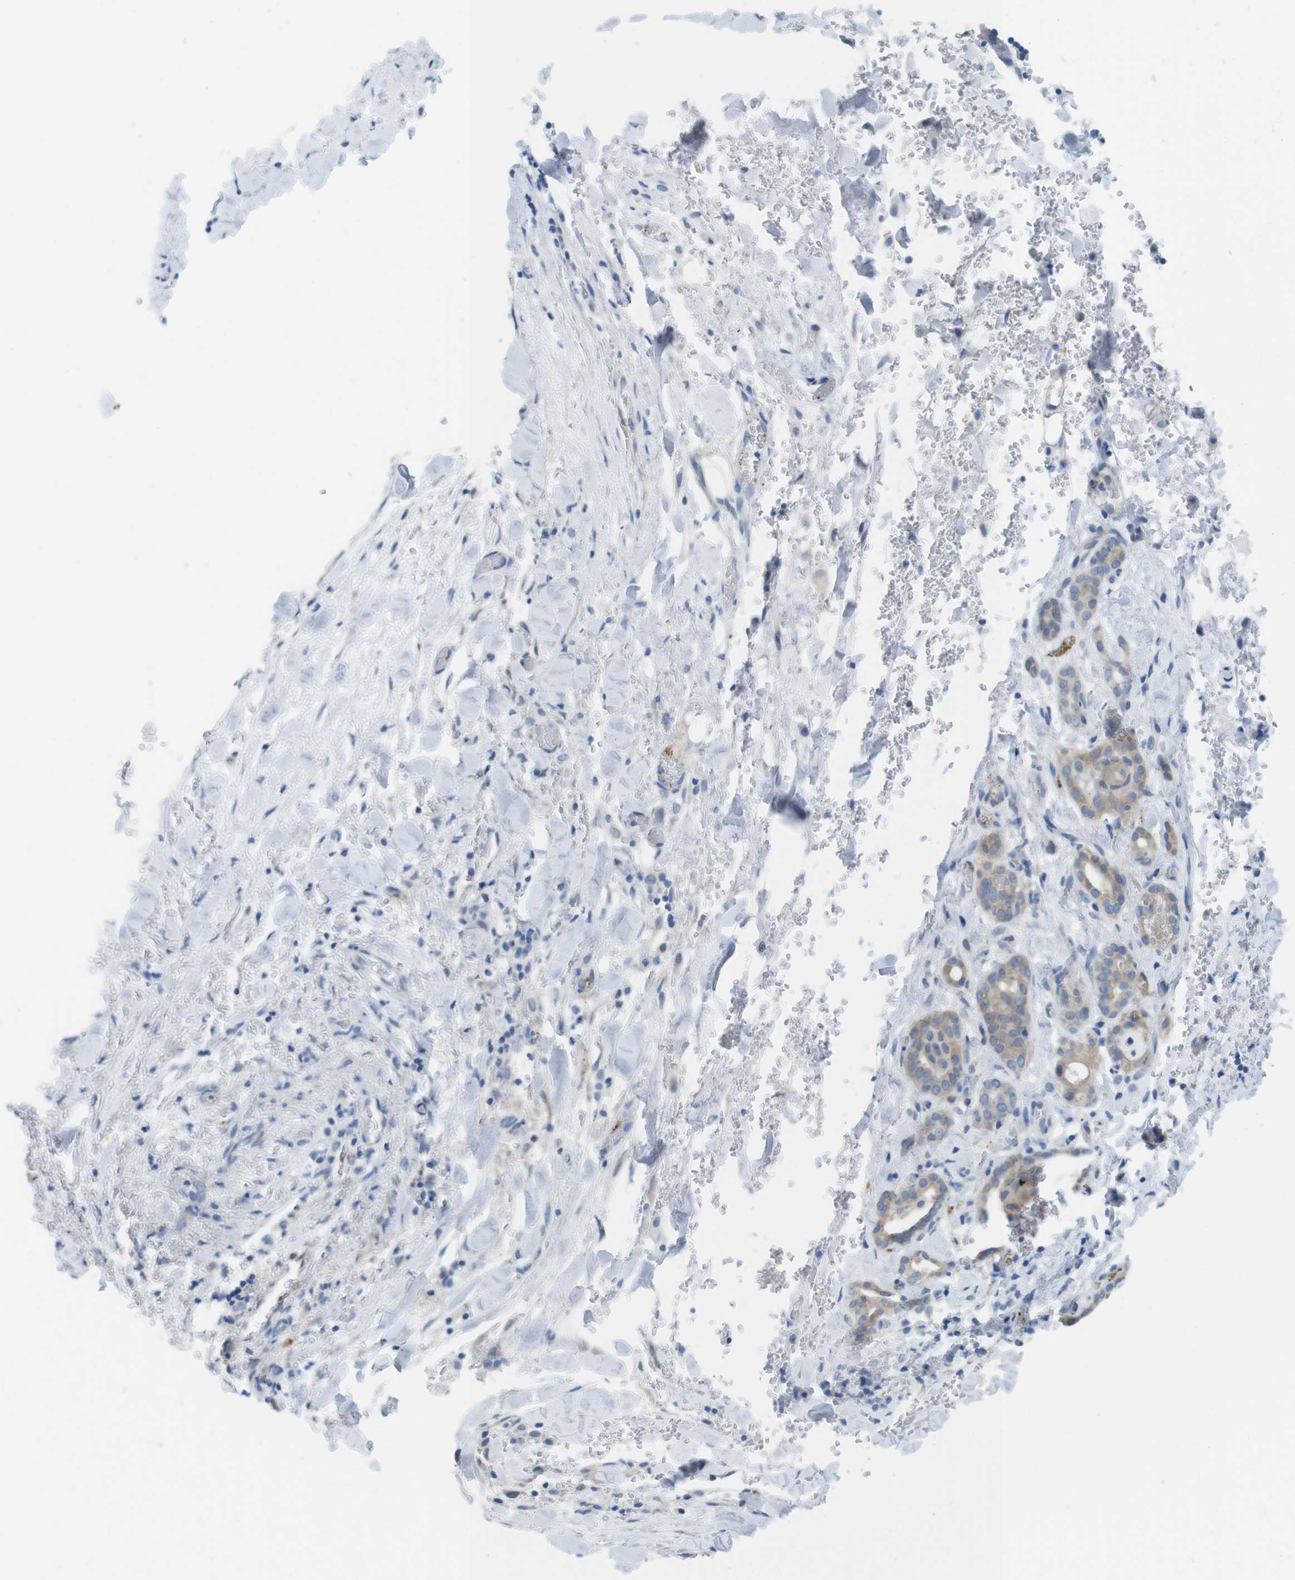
{"staining": {"intensity": "moderate", "quantity": ">75%", "location": "cytoplasmic/membranous"}, "tissue": "thyroid gland", "cell_type": "Glandular cells", "image_type": "normal", "snomed": [{"axis": "morphology", "description": "Normal tissue, NOS"}, {"axis": "topography", "description": "Thyroid gland"}], "caption": "Protein expression by immunohistochemistry demonstrates moderate cytoplasmic/membranous staining in about >75% of glandular cells in unremarkable thyroid gland. The staining was performed using DAB, with brown indicating positive protein expression. Nuclei are stained blue with hematoxylin.", "gene": "CASP2", "patient": {"sex": "male", "age": 61}}